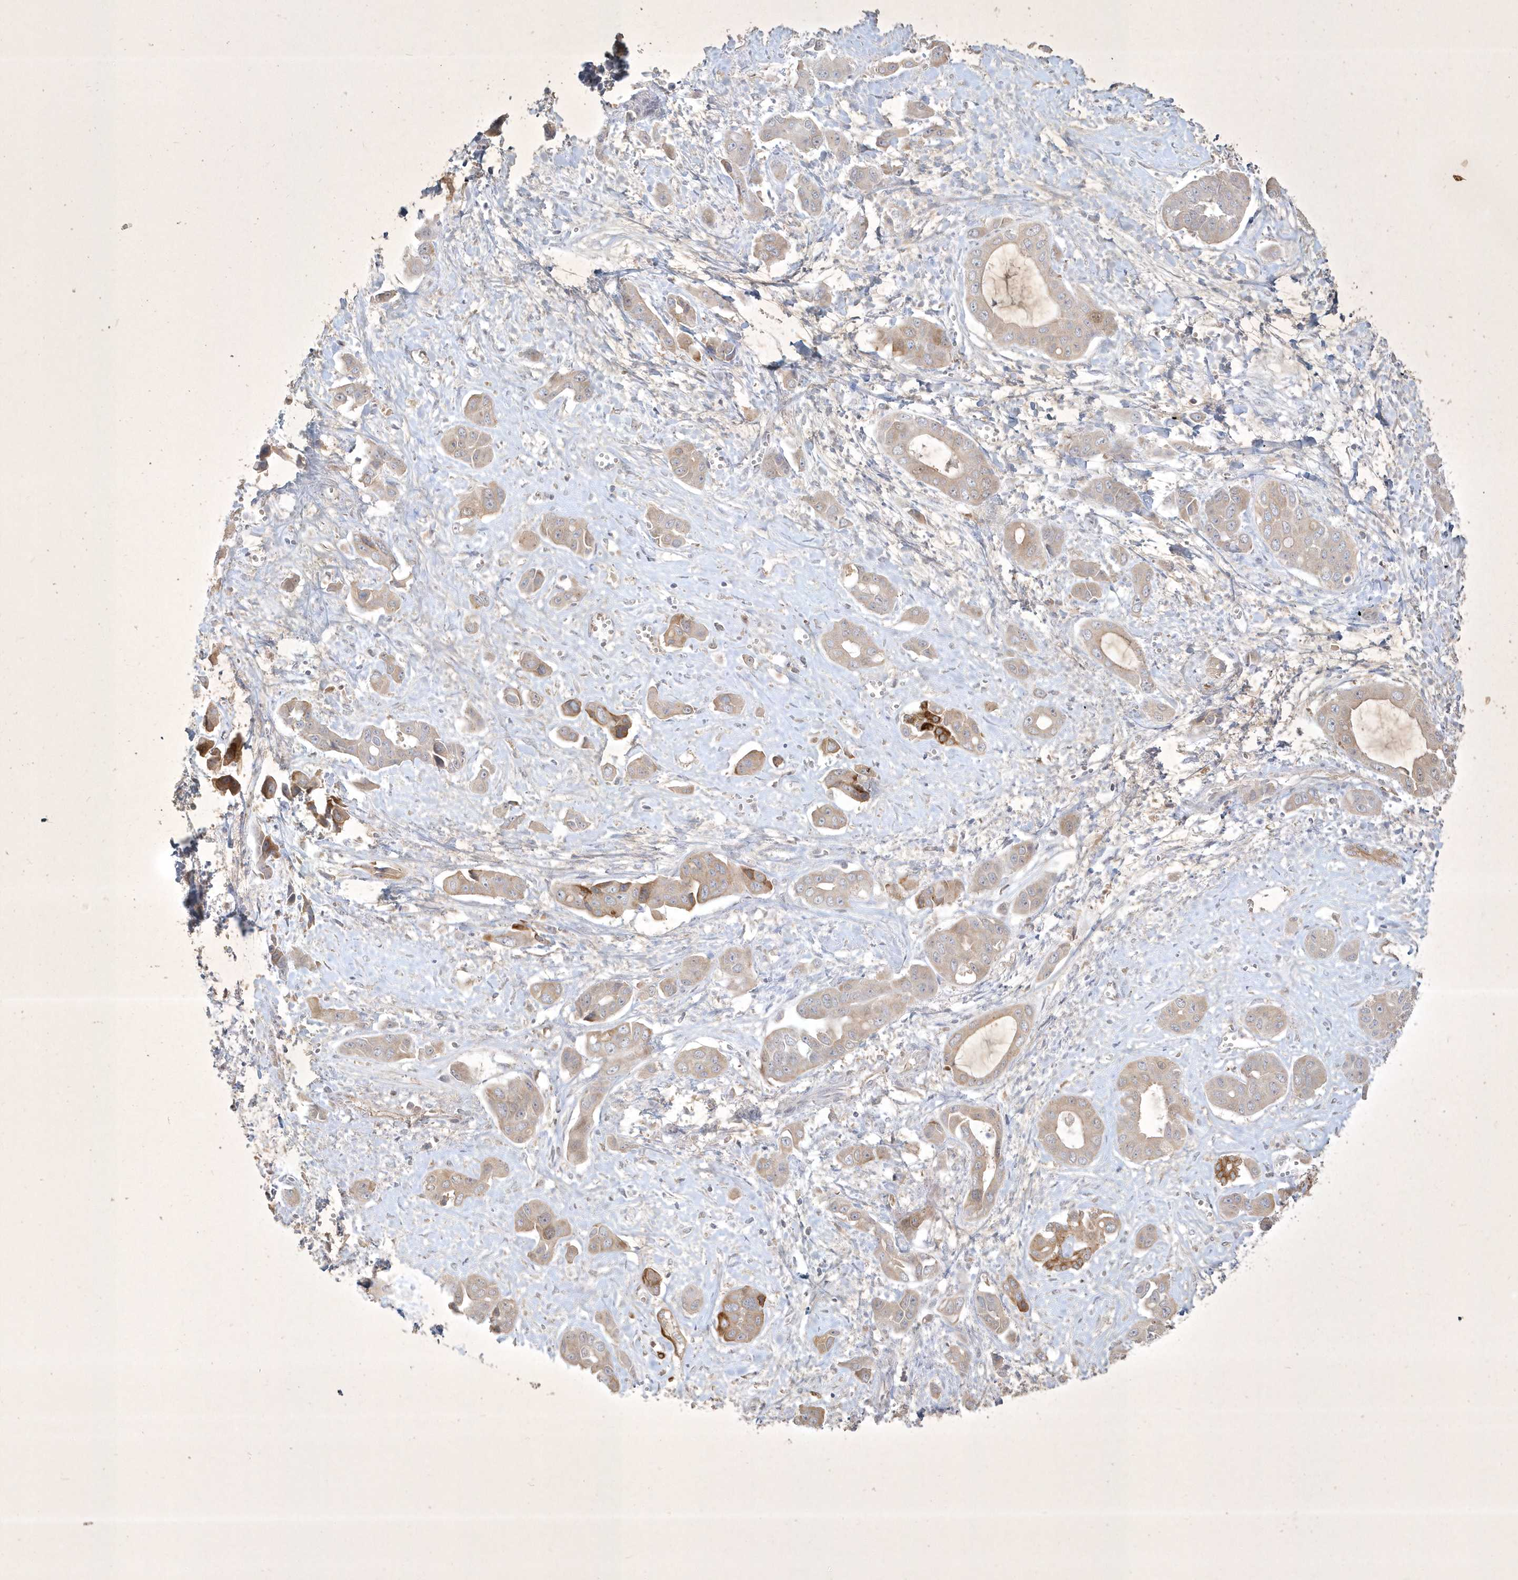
{"staining": {"intensity": "moderate", "quantity": "<25%", "location": "cytoplasmic/membranous"}, "tissue": "liver cancer", "cell_type": "Tumor cells", "image_type": "cancer", "snomed": [{"axis": "morphology", "description": "Cholangiocarcinoma"}, {"axis": "topography", "description": "Liver"}], "caption": "Immunohistochemical staining of liver cholangiocarcinoma demonstrates low levels of moderate cytoplasmic/membranous positivity in approximately <25% of tumor cells. (IHC, brightfield microscopy, high magnification).", "gene": "BOD1", "patient": {"sex": "female", "age": 52}}